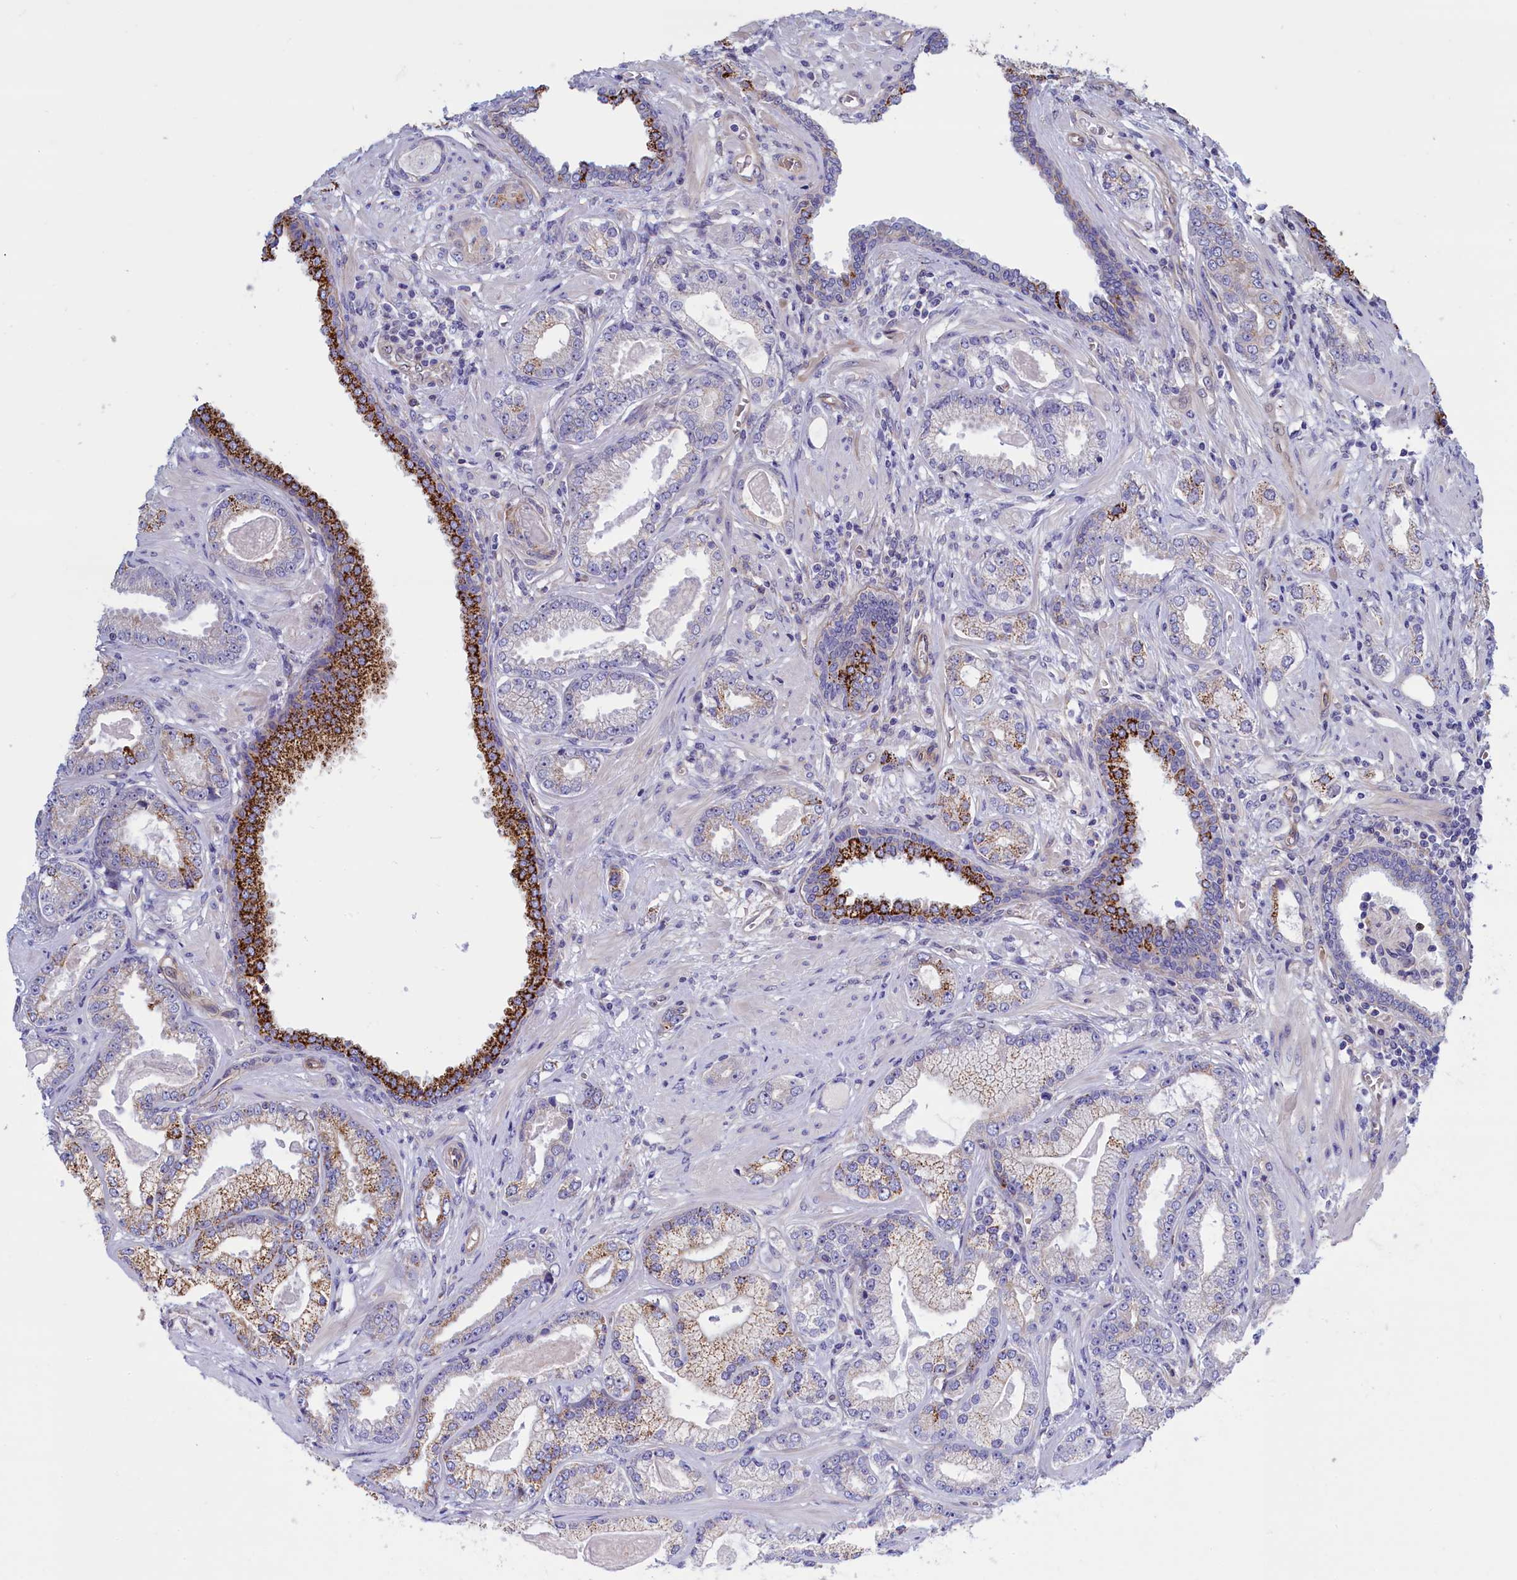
{"staining": {"intensity": "strong", "quantity": "<25%", "location": "cytoplasmic/membranous"}, "tissue": "prostate cancer", "cell_type": "Tumor cells", "image_type": "cancer", "snomed": [{"axis": "morphology", "description": "Adenocarcinoma, Low grade"}, {"axis": "topography", "description": "Prostate"}], "caption": "Brown immunohistochemical staining in adenocarcinoma (low-grade) (prostate) shows strong cytoplasmic/membranous expression in about <25% of tumor cells.", "gene": "ABCC12", "patient": {"sex": "male", "age": 64}}